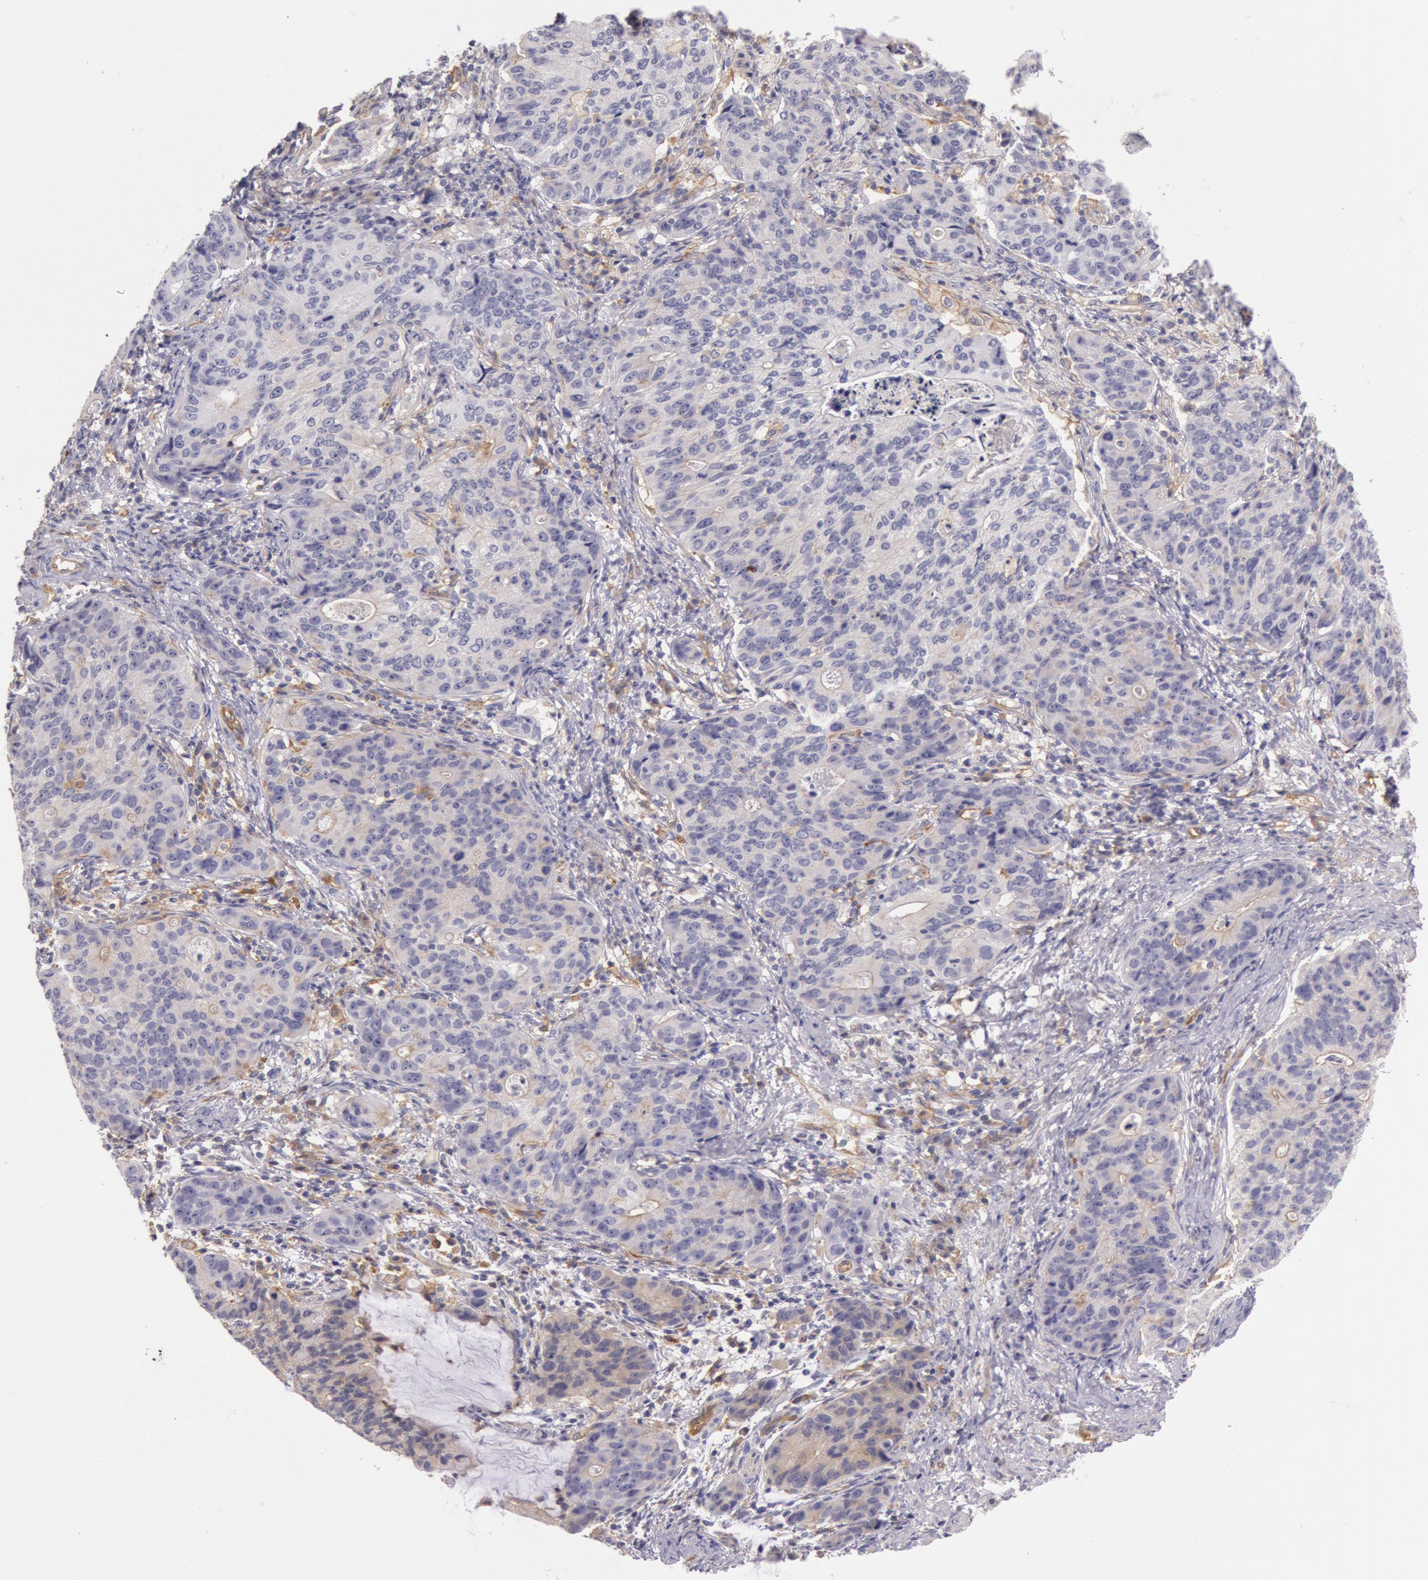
{"staining": {"intensity": "negative", "quantity": "none", "location": "none"}, "tissue": "stomach cancer", "cell_type": "Tumor cells", "image_type": "cancer", "snomed": [{"axis": "morphology", "description": "Adenocarcinoma, NOS"}, {"axis": "topography", "description": "Esophagus"}, {"axis": "topography", "description": "Stomach"}], "caption": "An immunohistochemistry (IHC) photomicrograph of stomach cancer (adenocarcinoma) is shown. There is no staining in tumor cells of stomach cancer (adenocarcinoma).", "gene": "MYO5A", "patient": {"sex": "male", "age": 74}}